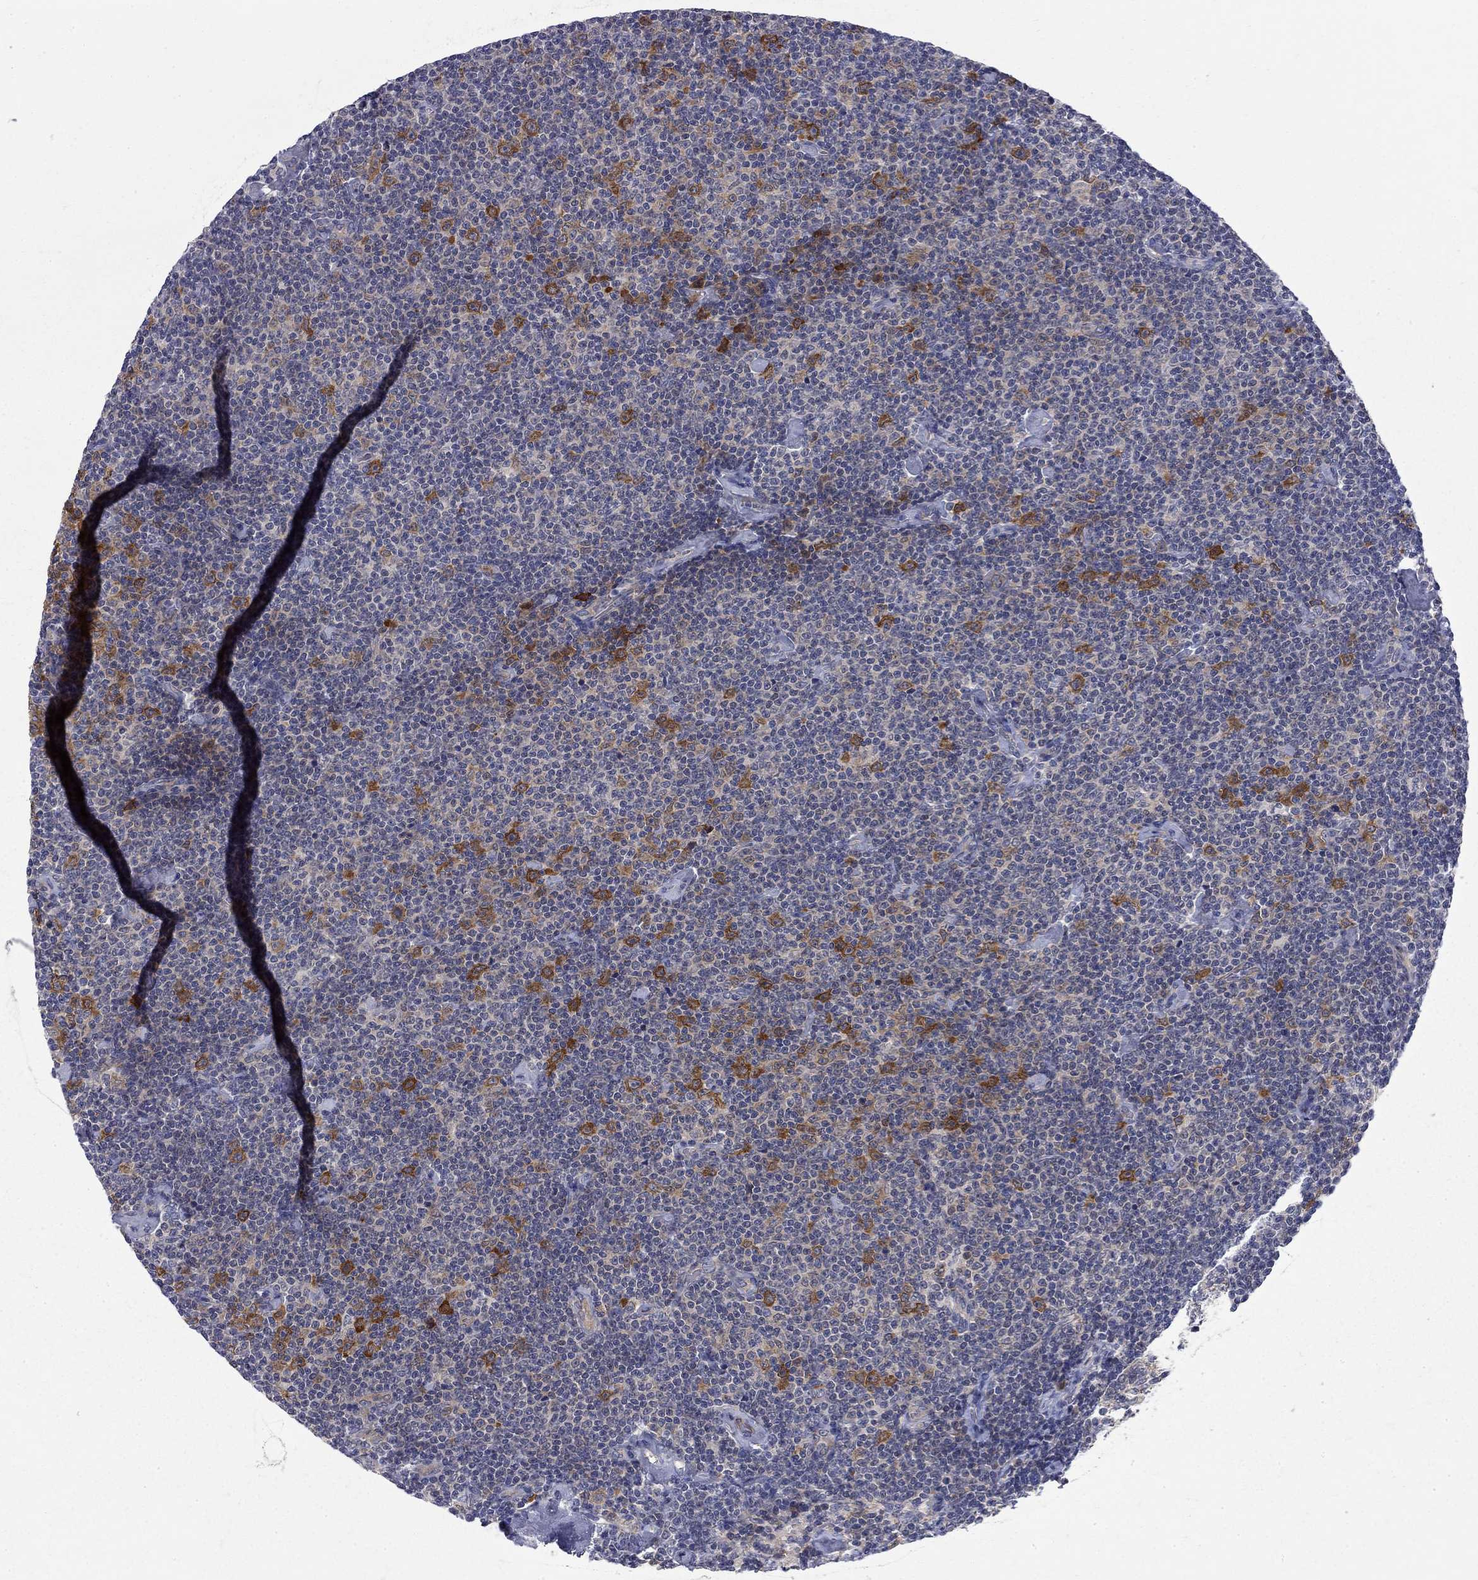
{"staining": {"intensity": "strong", "quantity": "<25%", "location": "cytoplasmic/membranous"}, "tissue": "lymphoma", "cell_type": "Tumor cells", "image_type": "cancer", "snomed": [{"axis": "morphology", "description": "Malignant lymphoma, non-Hodgkin's type, Low grade"}, {"axis": "topography", "description": "Lymph node"}], "caption": "Lymphoma stained with DAB immunohistochemistry reveals medium levels of strong cytoplasmic/membranous staining in about <25% of tumor cells. The staining is performed using DAB (3,3'-diaminobenzidine) brown chromogen to label protein expression. The nuclei are counter-stained blue using hematoxylin.", "gene": "GALNT8", "patient": {"sex": "male", "age": 81}}